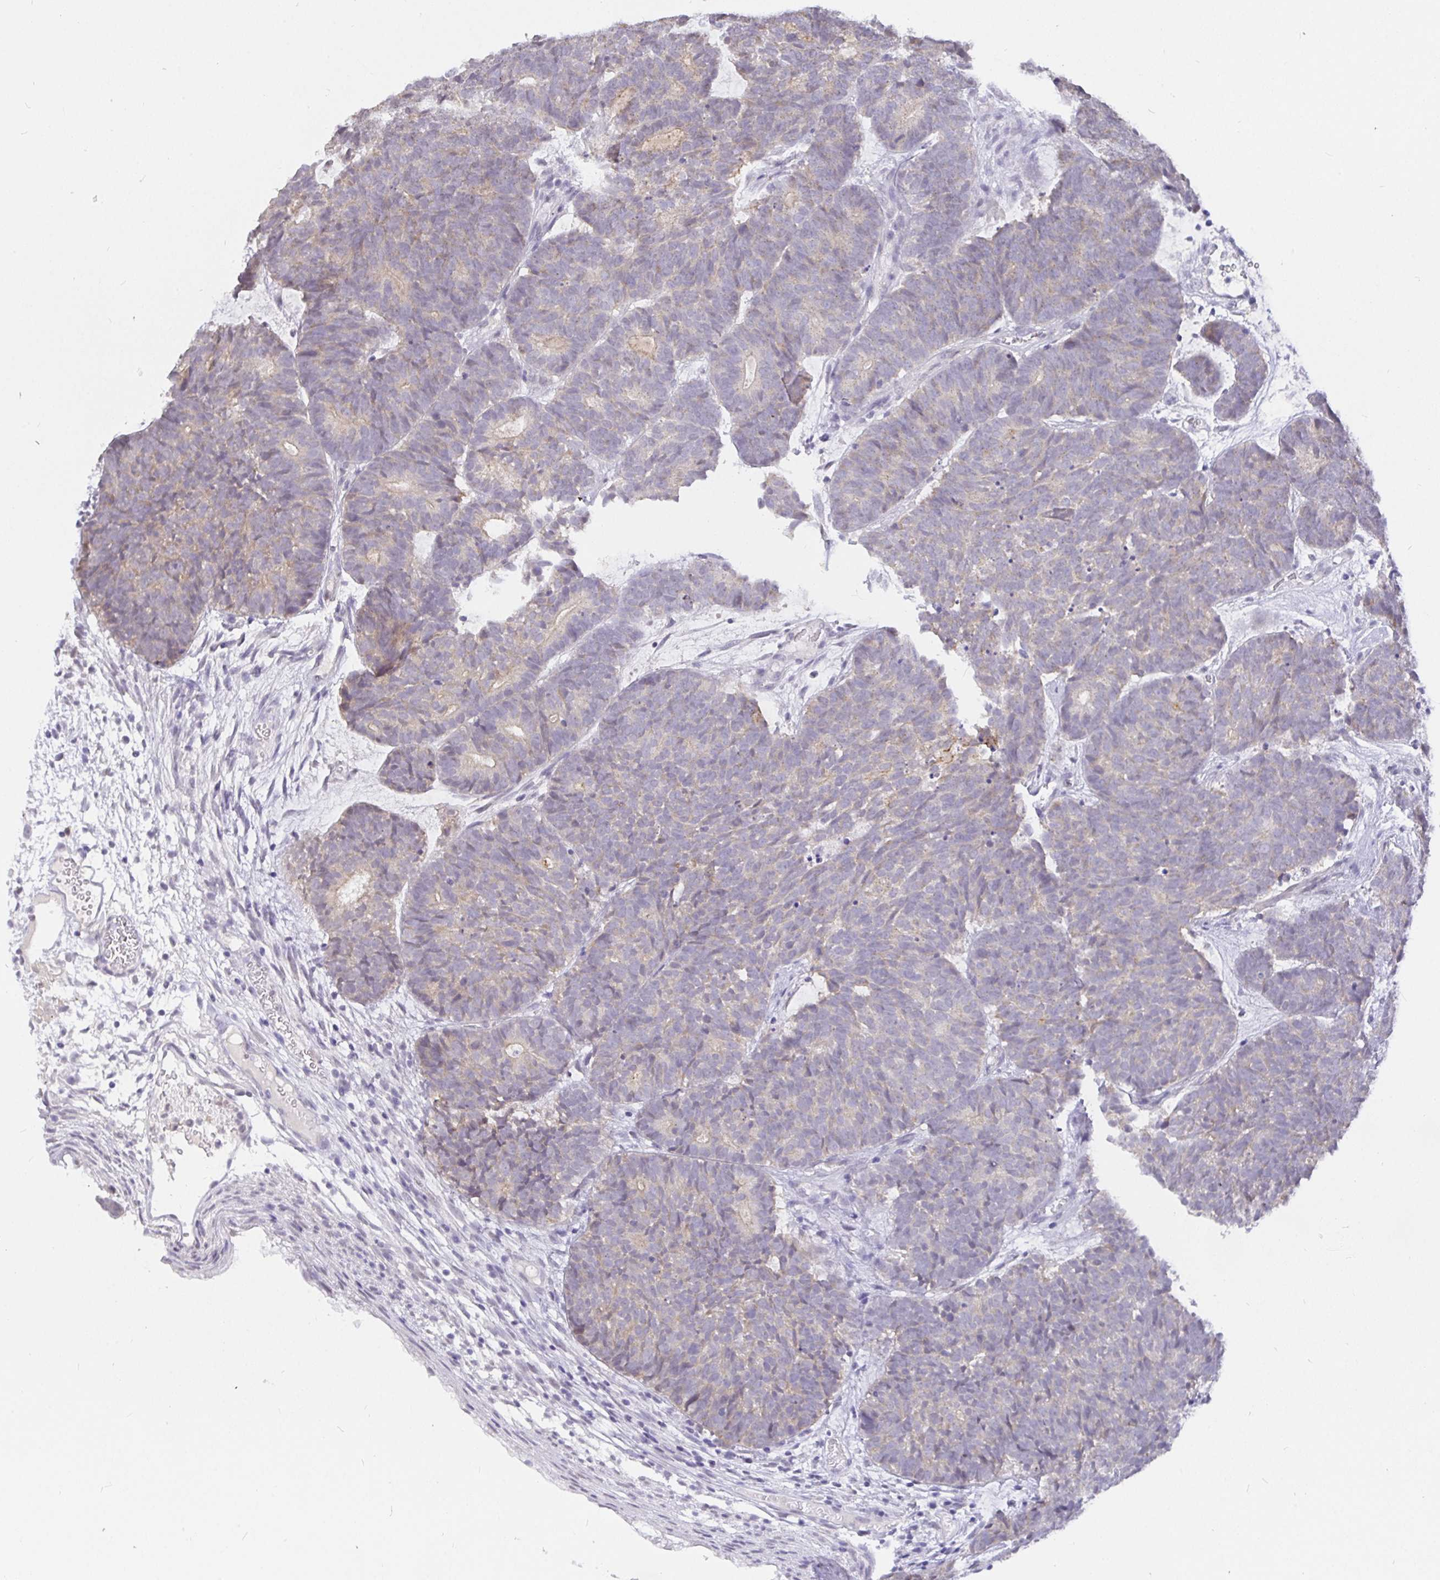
{"staining": {"intensity": "weak", "quantity": "<25%", "location": "cytoplasmic/membranous"}, "tissue": "head and neck cancer", "cell_type": "Tumor cells", "image_type": "cancer", "snomed": [{"axis": "morphology", "description": "Adenocarcinoma, NOS"}, {"axis": "topography", "description": "Head-Neck"}], "caption": "Tumor cells are negative for protein expression in human adenocarcinoma (head and neck).", "gene": "EZHIP", "patient": {"sex": "female", "age": 81}}